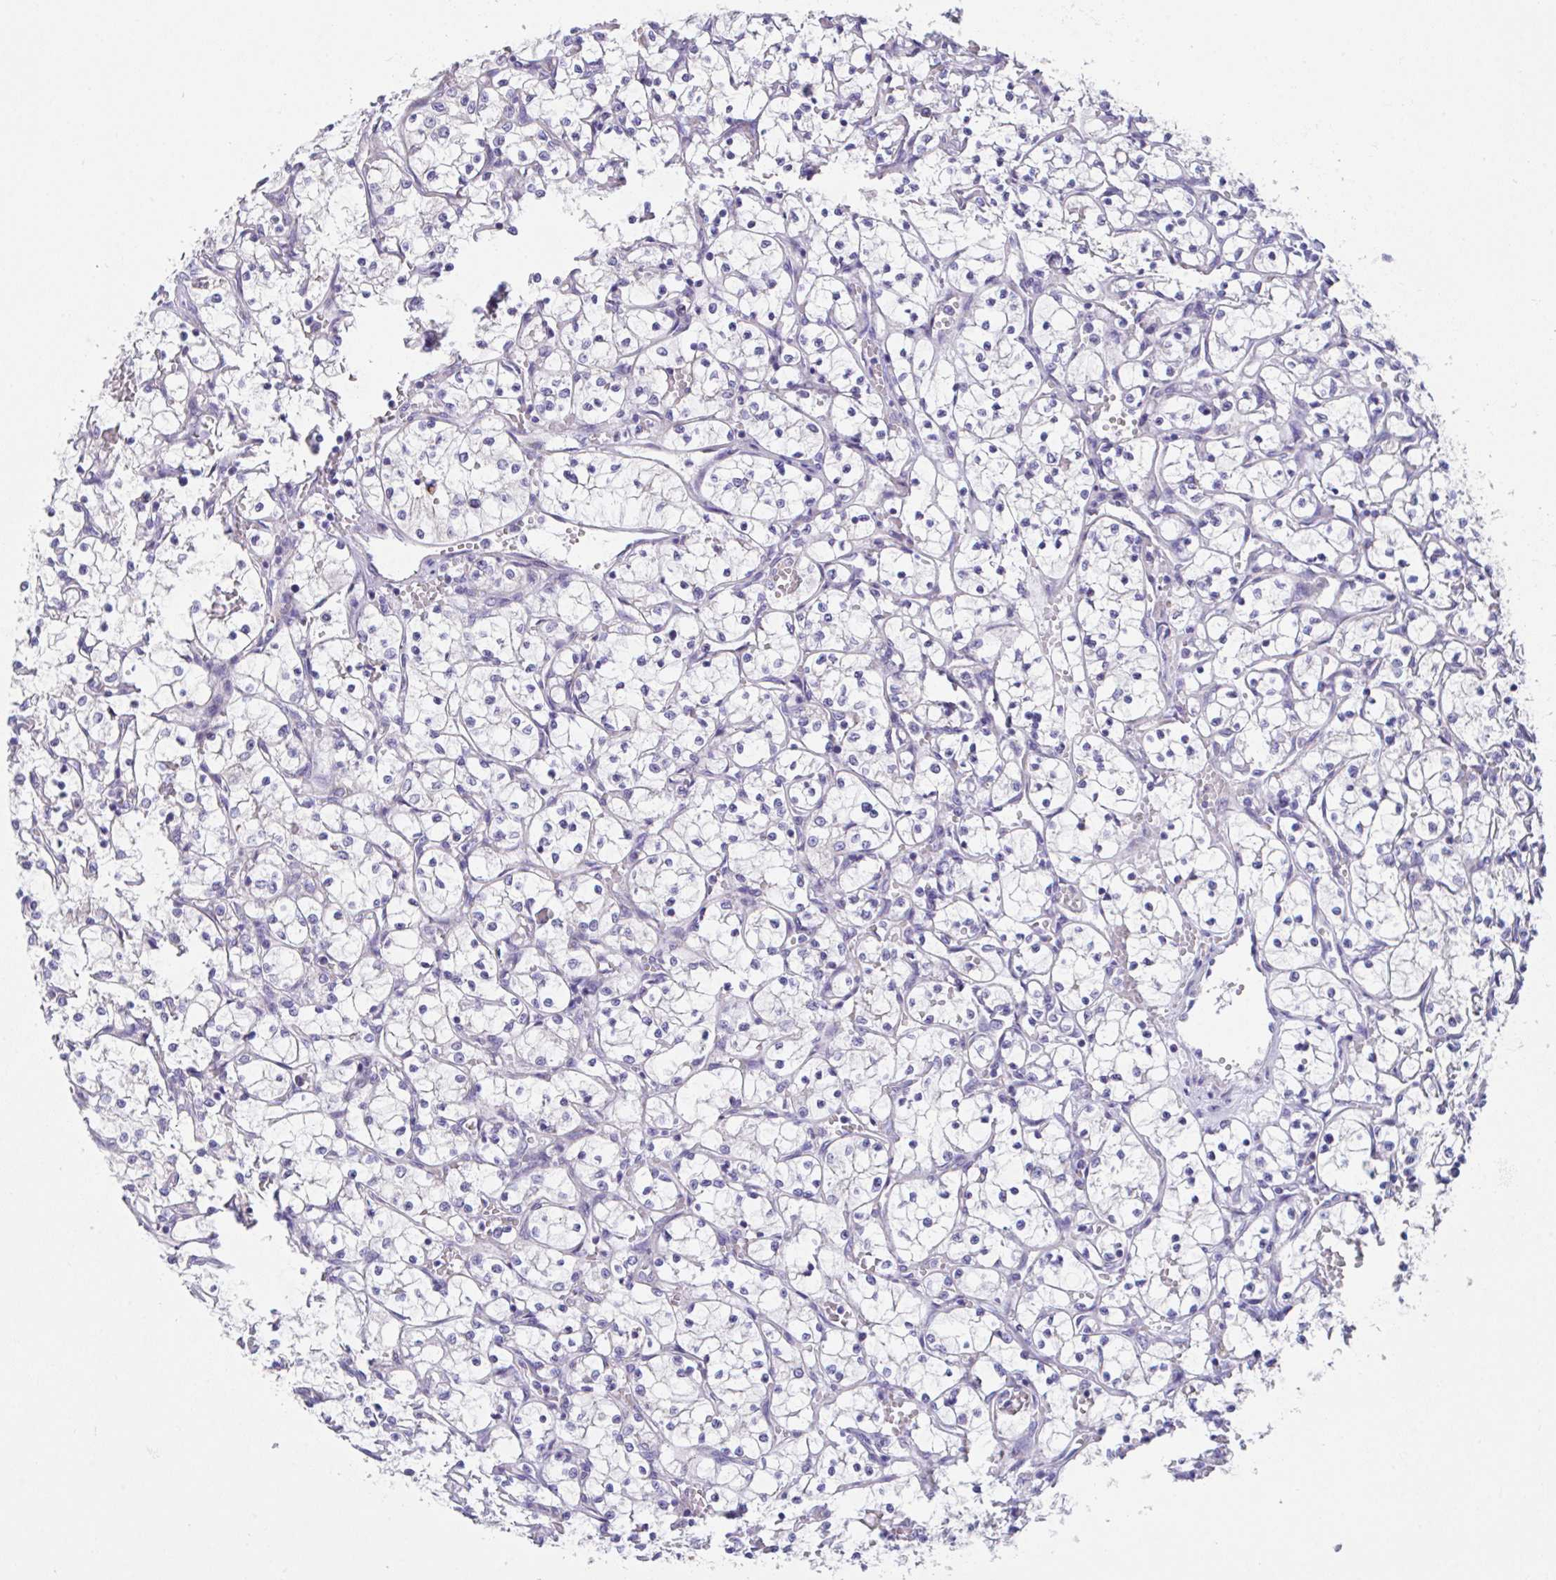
{"staining": {"intensity": "negative", "quantity": "none", "location": "none"}, "tissue": "renal cancer", "cell_type": "Tumor cells", "image_type": "cancer", "snomed": [{"axis": "morphology", "description": "Adenocarcinoma, NOS"}, {"axis": "topography", "description": "Kidney"}], "caption": "Renal cancer (adenocarcinoma) was stained to show a protein in brown. There is no significant positivity in tumor cells. (DAB (3,3'-diaminobenzidine) IHC, high magnification).", "gene": "MIA3", "patient": {"sex": "female", "age": 69}}